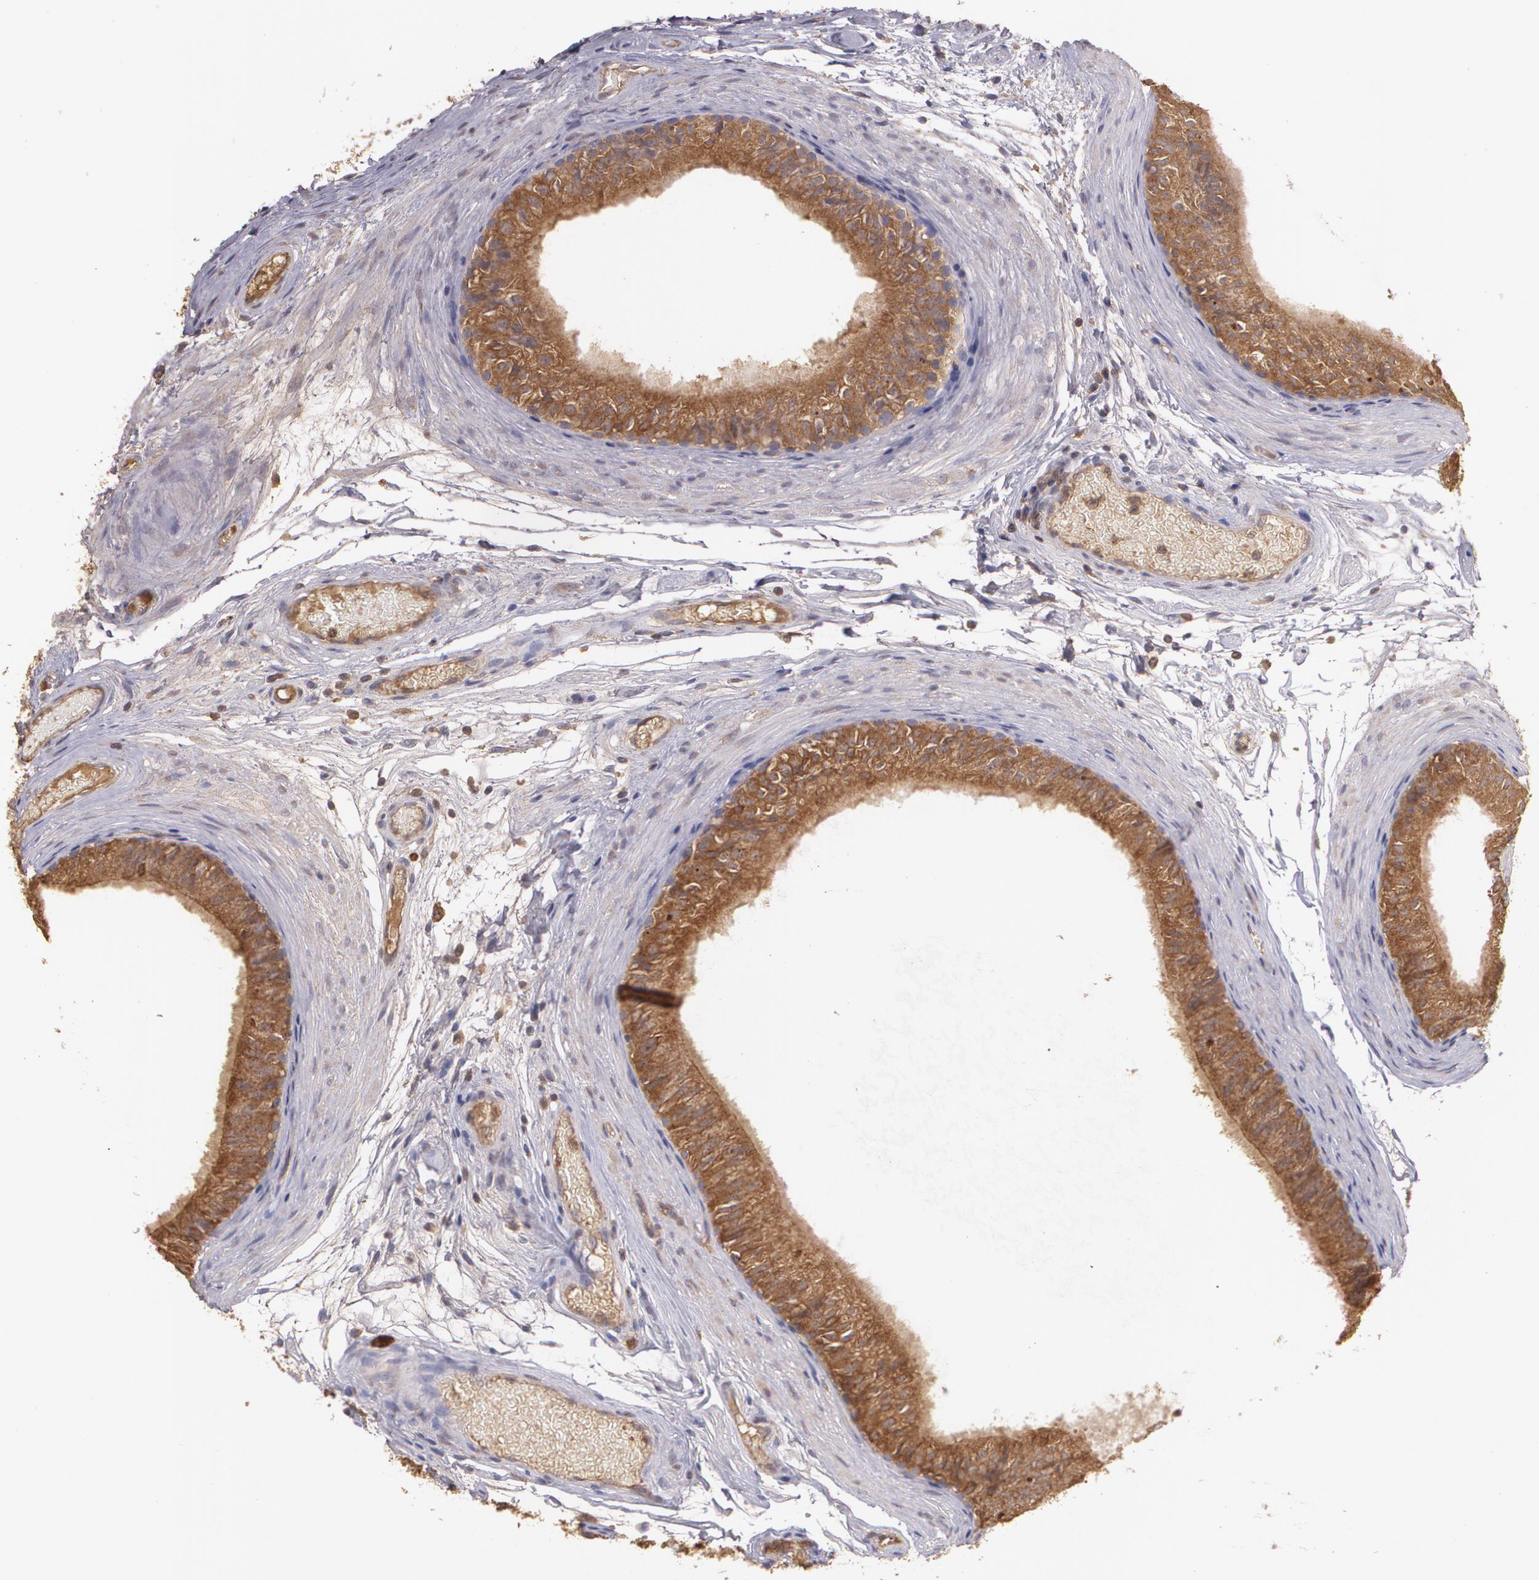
{"staining": {"intensity": "strong", "quantity": ">75%", "location": "cytoplasmic/membranous"}, "tissue": "epididymis", "cell_type": "Glandular cells", "image_type": "normal", "snomed": [{"axis": "morphology", "description": "Normal tissue, NOS"}, {"axis": "topography", "description": "Testis"}, {"axis": "topography", "description": "Epididymis"}], "caption": "Glandular cells demonstrate strong cytoplasmic/membranous positivity in approximately >75% of cells in benign epididymis.", "gene": "ECE1", "patient": {"sex": "male", "age": 36}}